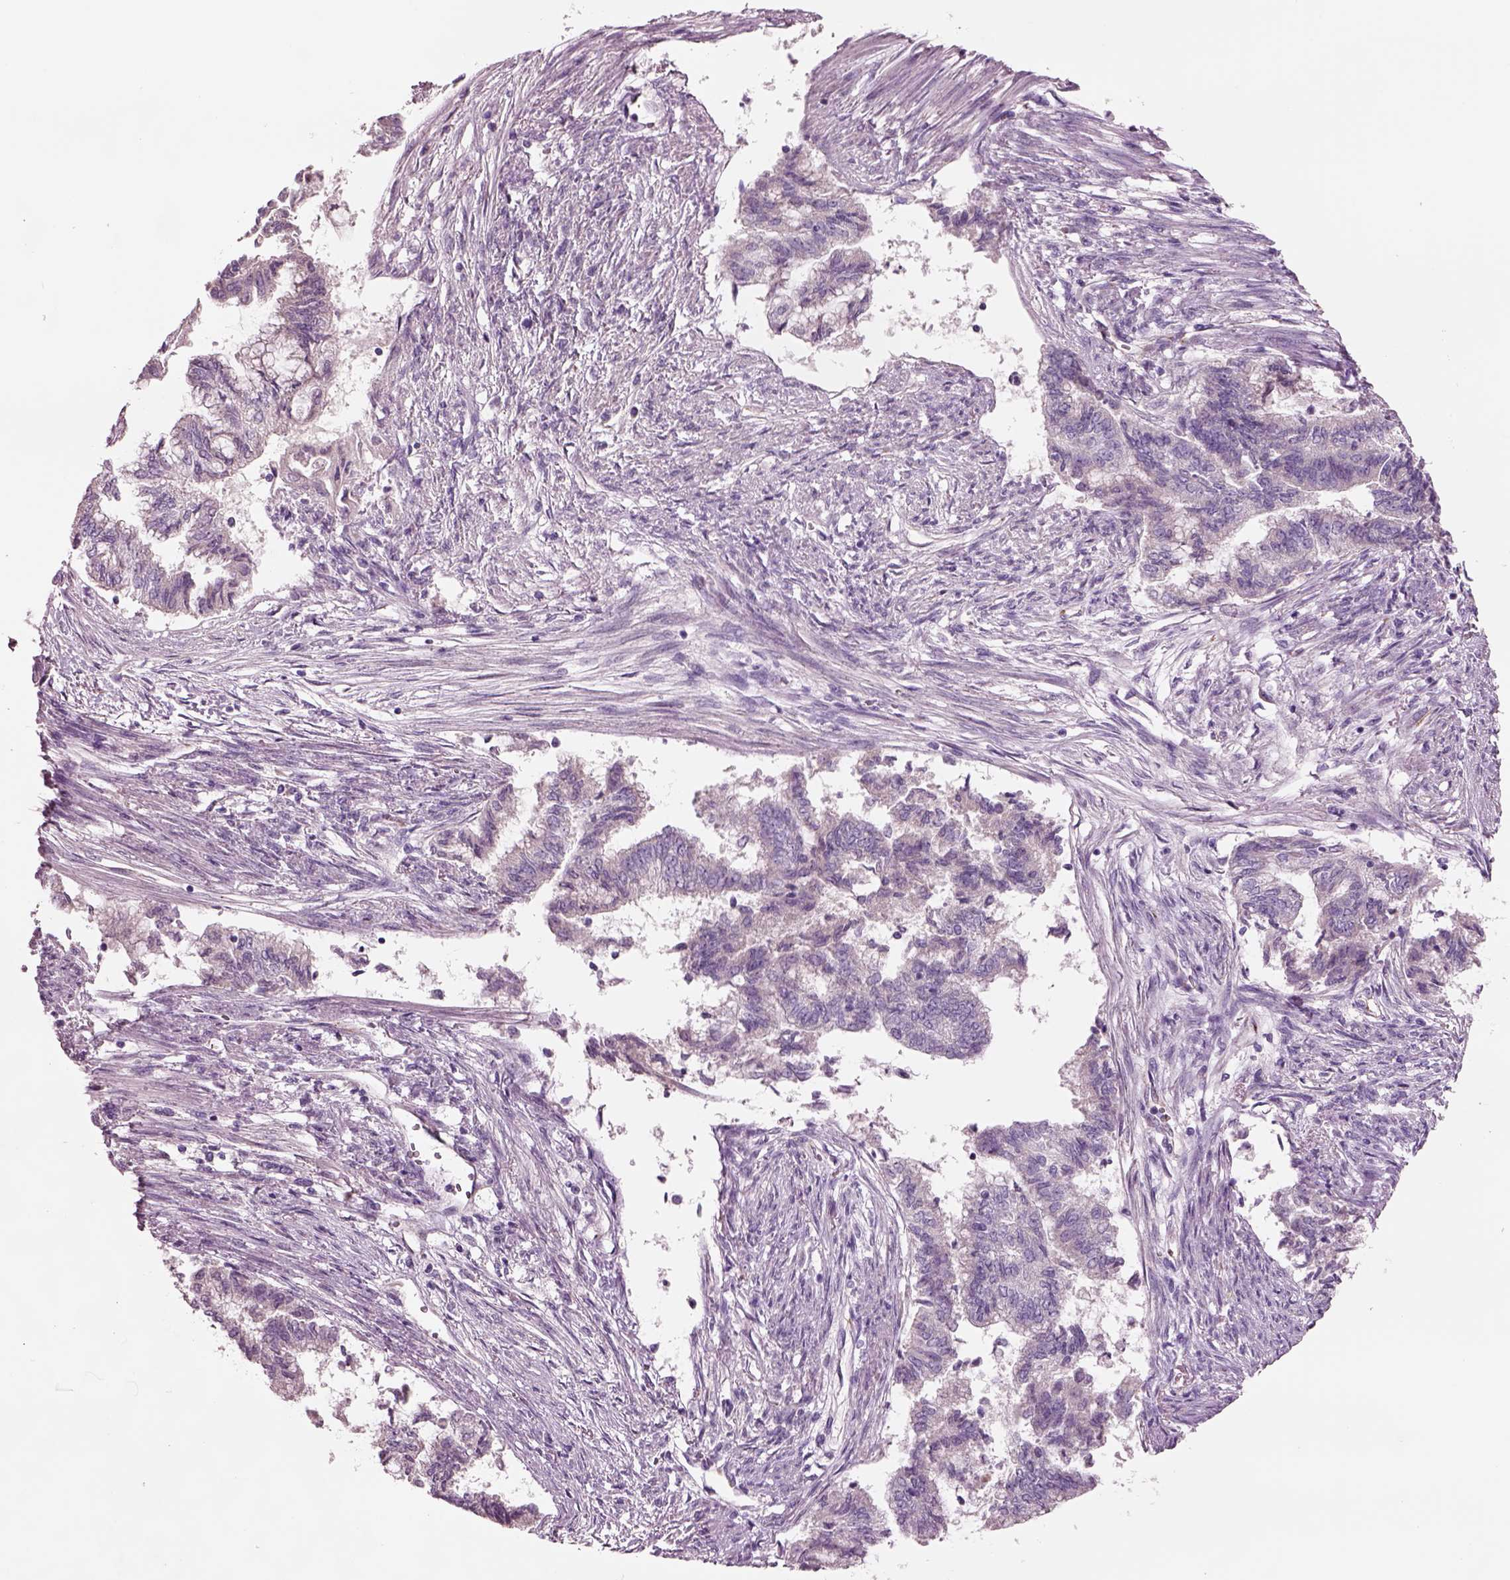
{"staining": {"intensity": "negative", "quantity": "none", "location": "none"}, "tissue": "endometrial cancer", "cell_type": "Tumor cells", "image_type": "cancer", "snomed": [{"axis": "morphology", "description": "Adenocarcinoma, NOS"}, {"axis": "topography", "description": "Endometrium"}], "caption": "DAB immunohistochemical staining of endometrial cancer (adenocarcinoma) shows no significant expression in tumor cells.", "gene": "PLPP7", "patient": {"sex": "female", "age": 65}}